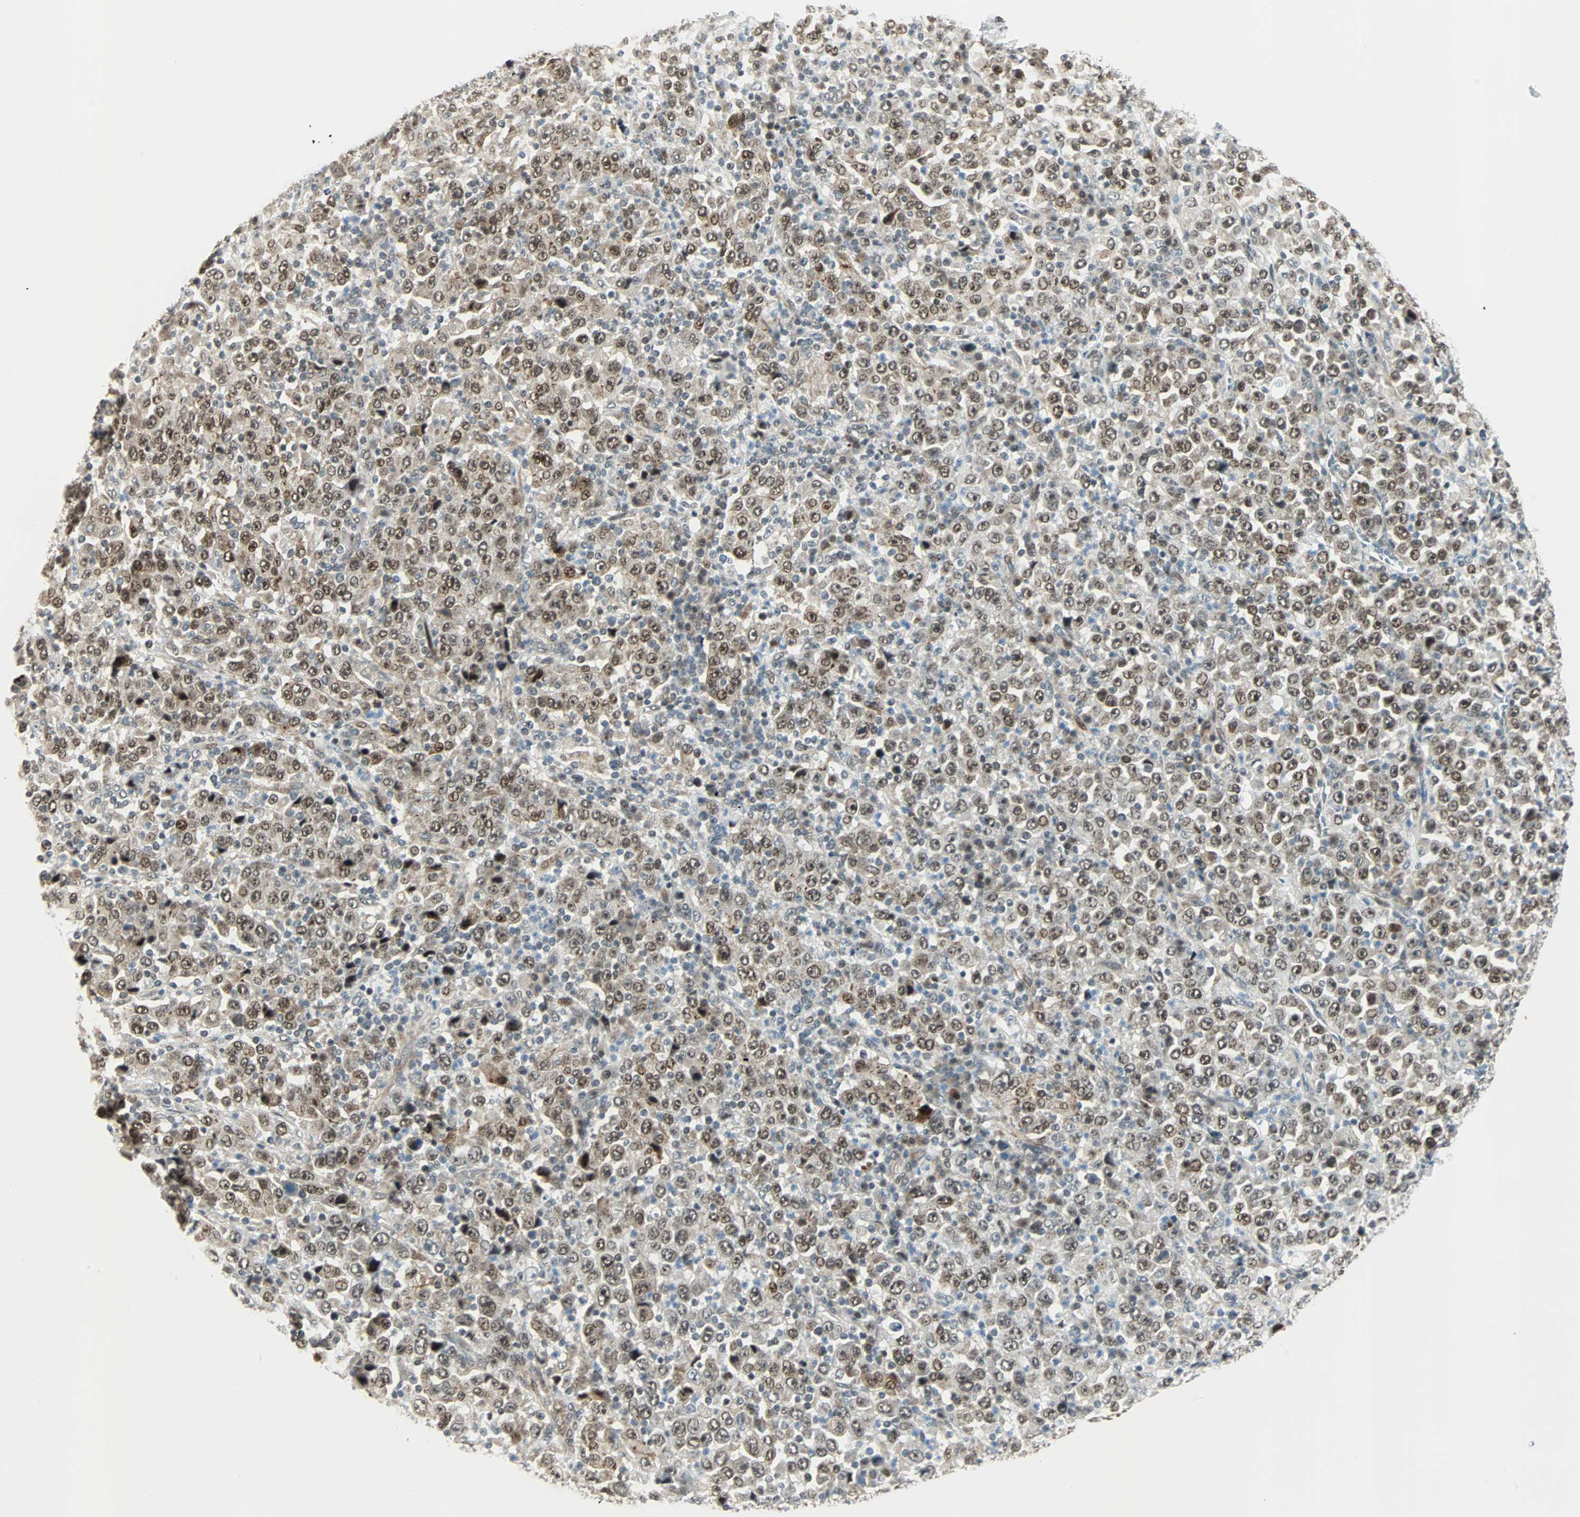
{"staining": {"intensity": "moderate", "quantity": ">75%", "location": "cytoplasmic/membranous,nuclear"}, "tissue": "stomach cancer", "cell_type": "Tumor cells", "image_type": "cancer", "snomed": [{"axis": "morphology", "description": "Normal tissue, NOS"}, {"axis": "morphology", "description": "Adenocarcinoma, NOS"}, {"axis": "topography", "description": "Stomach, upper"}, {"axis": "topography", "description": "Stomach"}], "caption": "A histopathology image of human stomach adenocarcinoma stained for a protein demonstrates moderate cytoplasmic/membranous and nuclear brown staining in tumor cells. (brown staining indicates protein expression, while blue staining denotes nuclei).", "gene": "CBX4", "patient": {"sex": "male", "age": 59}}